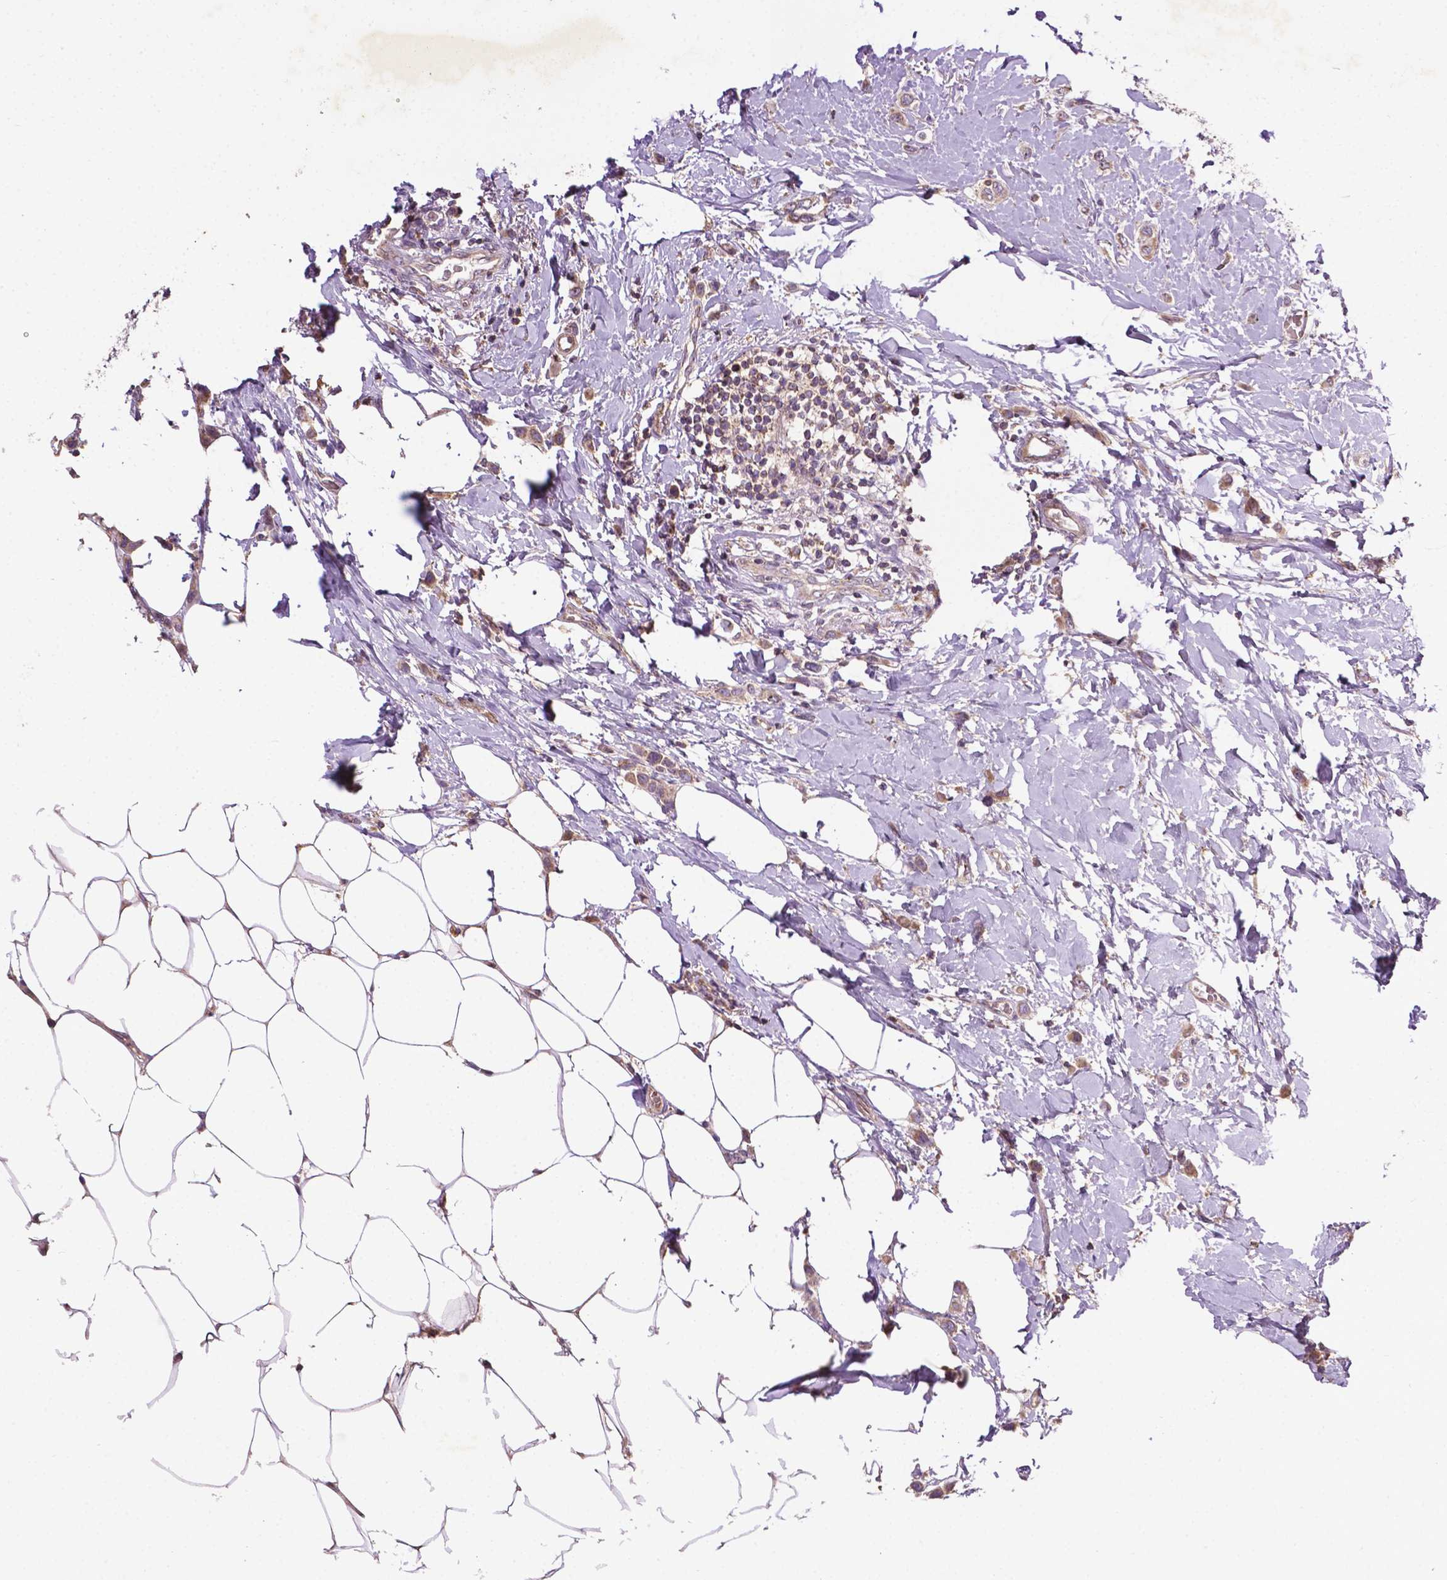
{"staining": {"intensity": "weak", "quantity": ">75%", "location": "cytoplasmic/membranous"}, "tissue": "breast cancer", "cell_type": "Tumor cells", "image_type": "cancer", "snomed": [{"axis": "morphology", "description": "Lobular carcinoma"}, {"axis": "topography", "description": "Breast"}], "caption": "IHC image of neoplastic tissue: human breast cancer stained using IHC reveals low levels of weak protein expression localized specifically in the cytoplasmic/membranous of tumor cells, appearing as a cytoplasmic/membranous brown color.", "gene": "SPNS2", "patient": {"sex": "female", "age": 66}}